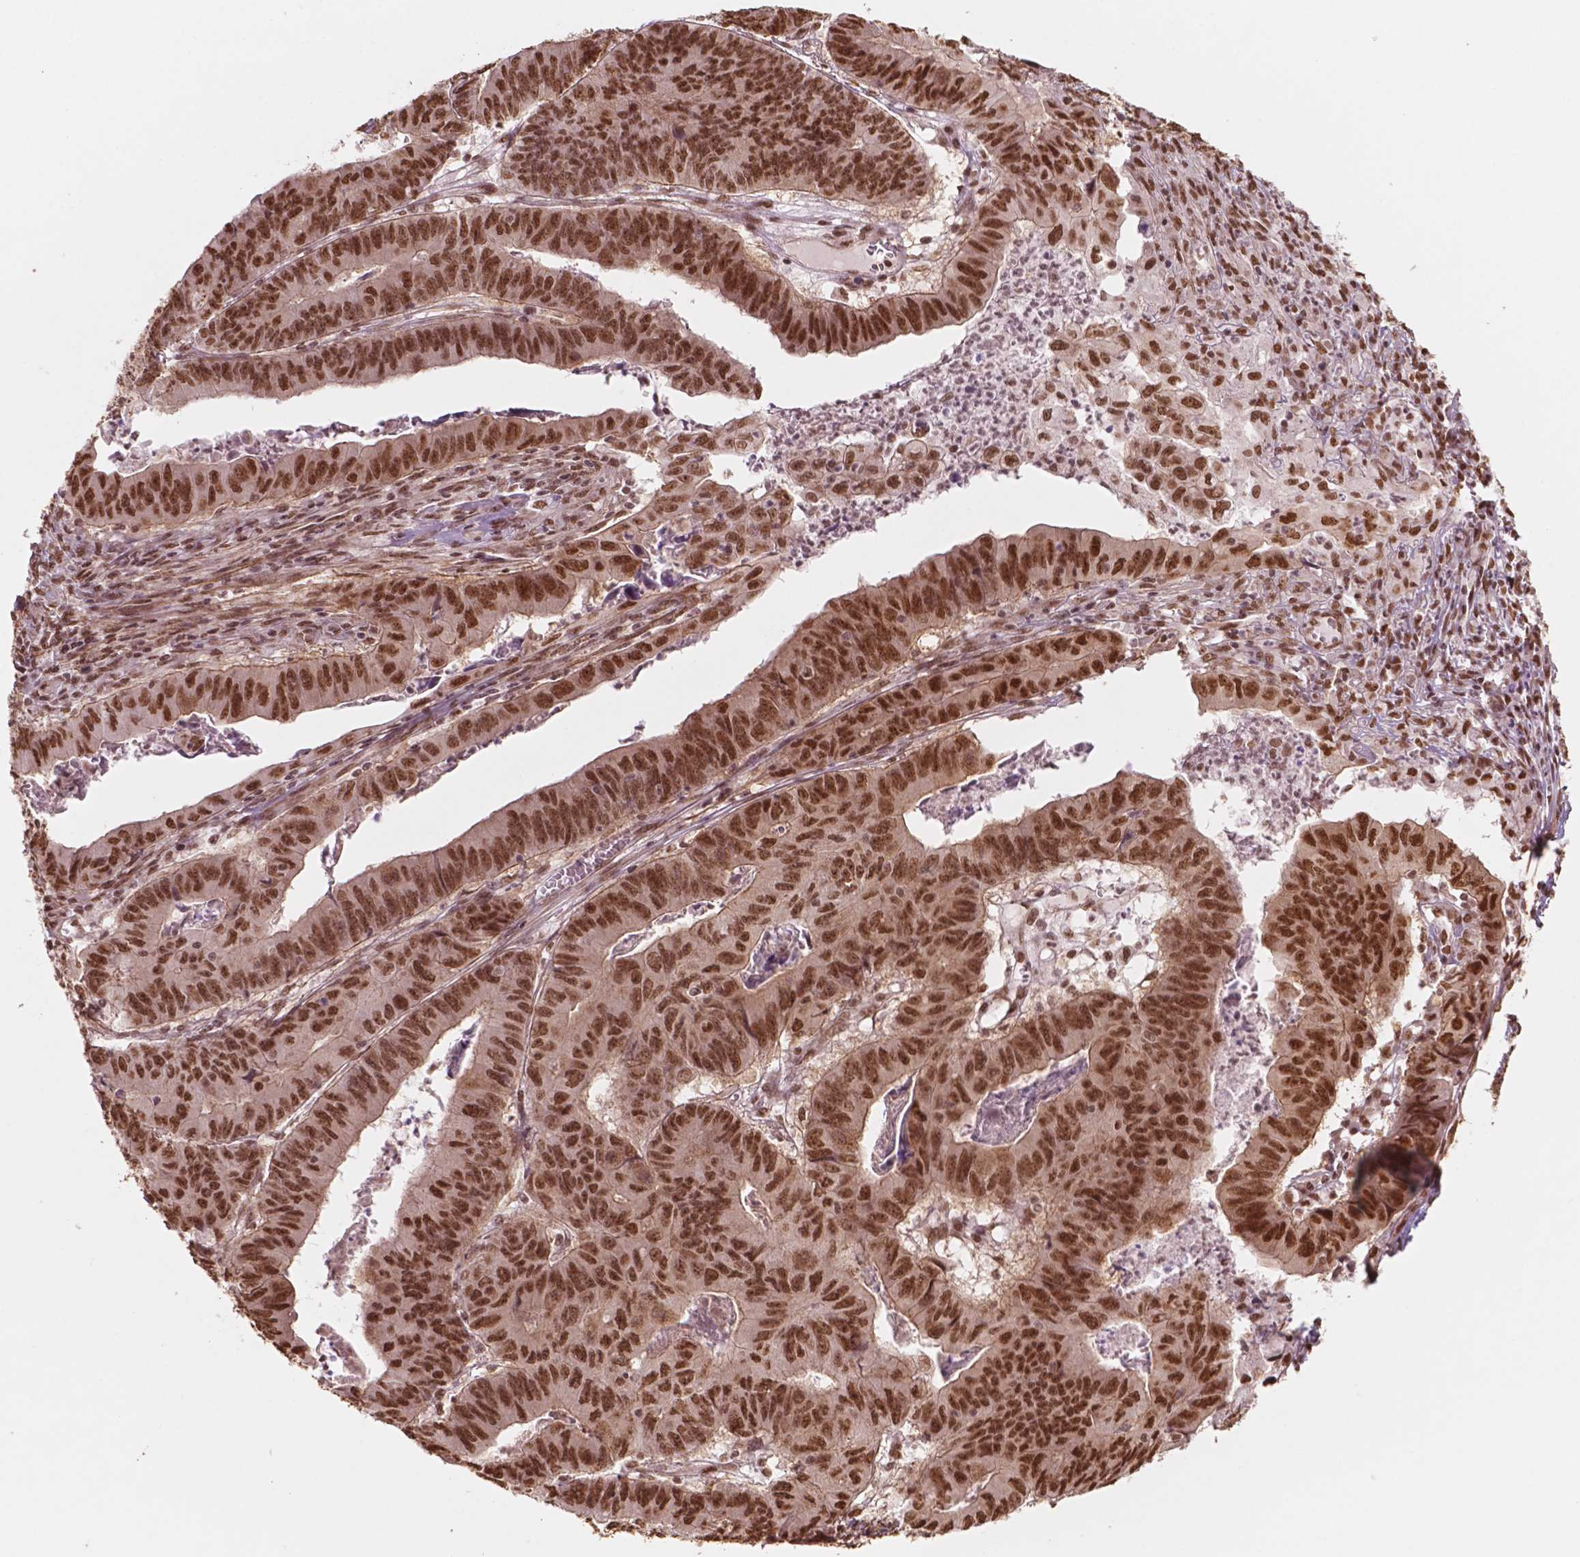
{"staining": {"intensity": "strong", "quantity": ">75%", "location": "nuclear"}, "tissue": "stomach cancer", "cell_type": "Tumor cells", "image_type": "cancer", "snomed": [{"axis": "morphology", "description": "Adenocarcinoma, NOS"}, {"axis": "topography", "description": "Stomach, lower"}], "caption": "Protein staining of stomach cancer (adenocarcinoma) tissue displays strong nuclear staining in approximately >75% of tumor cells.", "gene": "GTF3C5", "patient": {"sex": "male", "age": 77}}